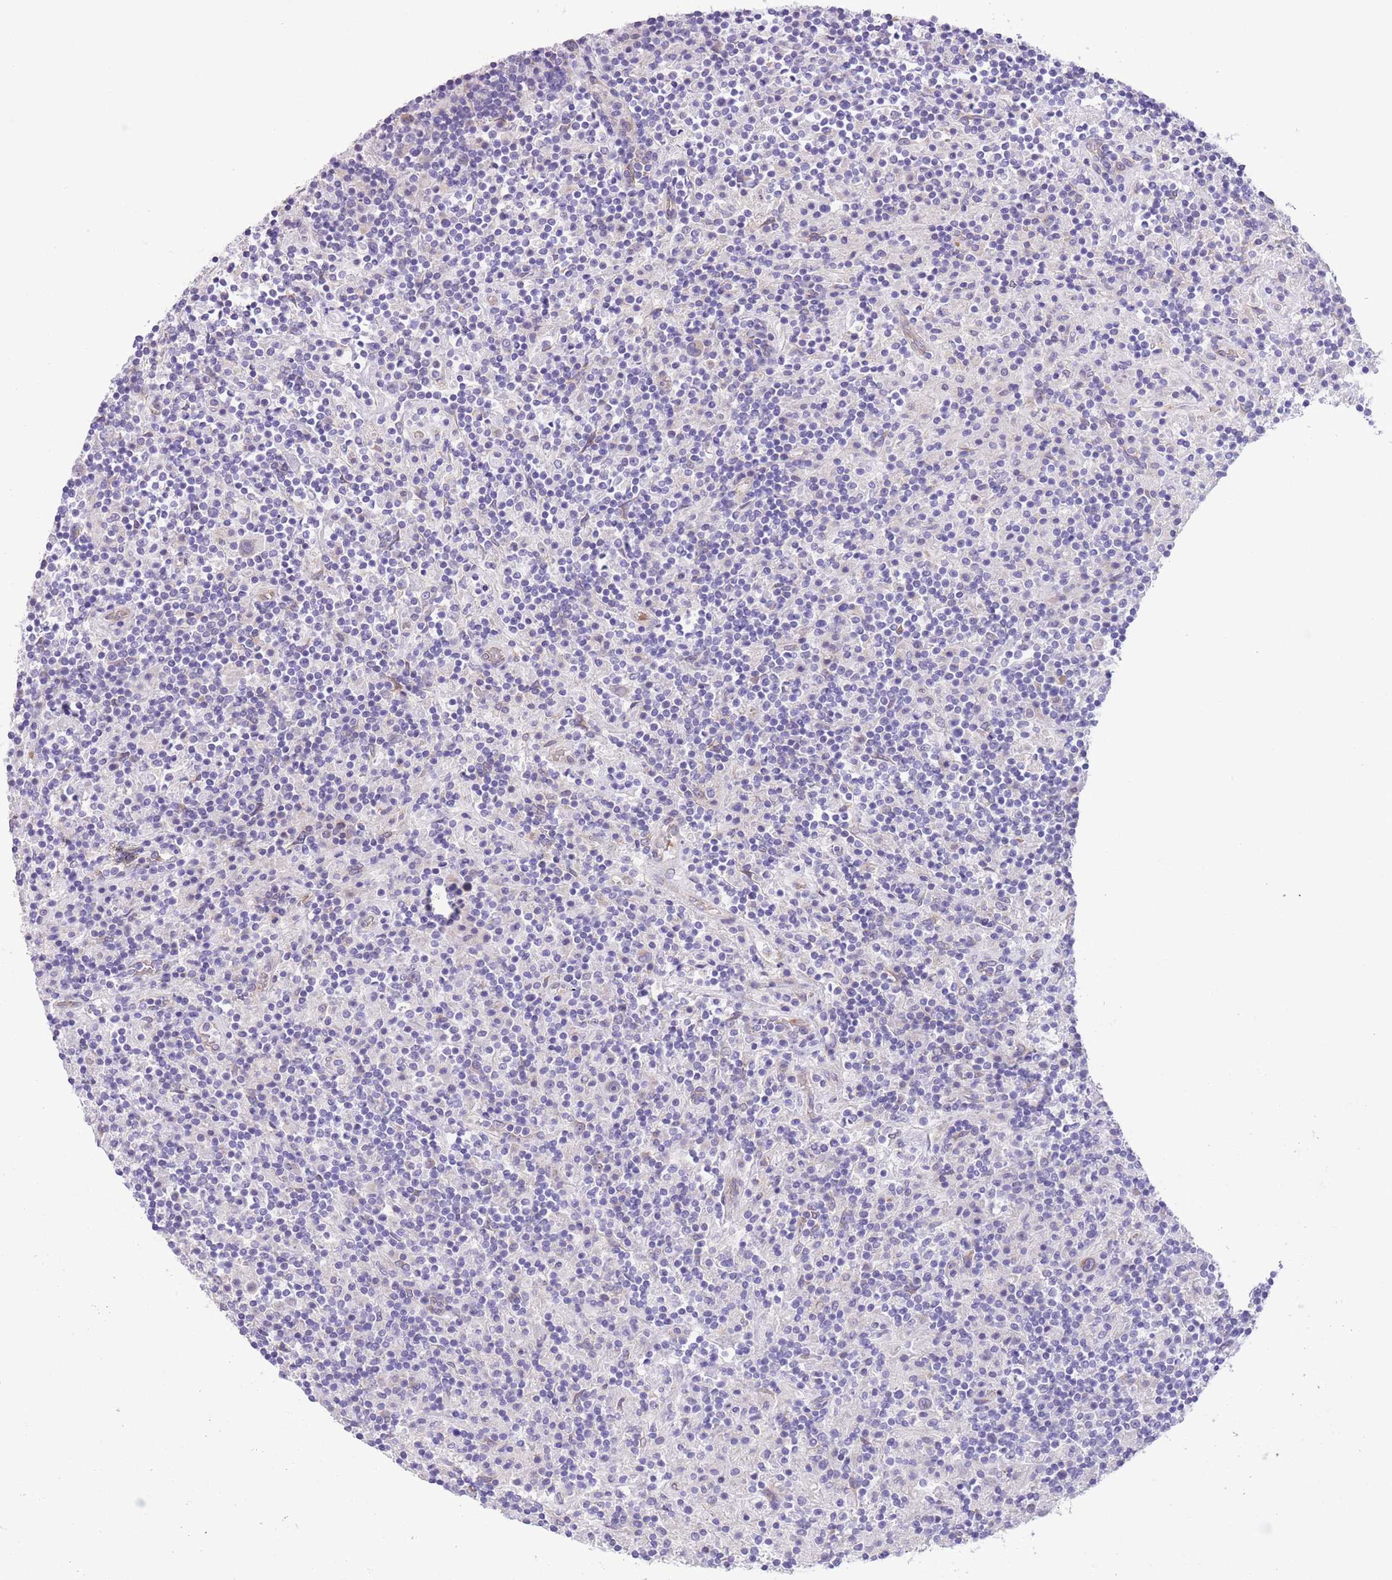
{"staining": {"intensity": "negative", "quantity": "none", "location": "none"}, "tissue": "lymphoma", "cell_type": "Tumor cells", "image_type": "cancer", "snomed": [{"axis": "morphology", "description": "Hodgkin's disease, NOS"}, {"axis": "topography", "description": "Lymph node"}], "caption": "Immunohistochemistry image of human Hodgkin's disease stained for a protein (brown), which displays no expression in tumor cells.", "gene": "WWOX", "patient": {"sex": "male", "age": 70}}